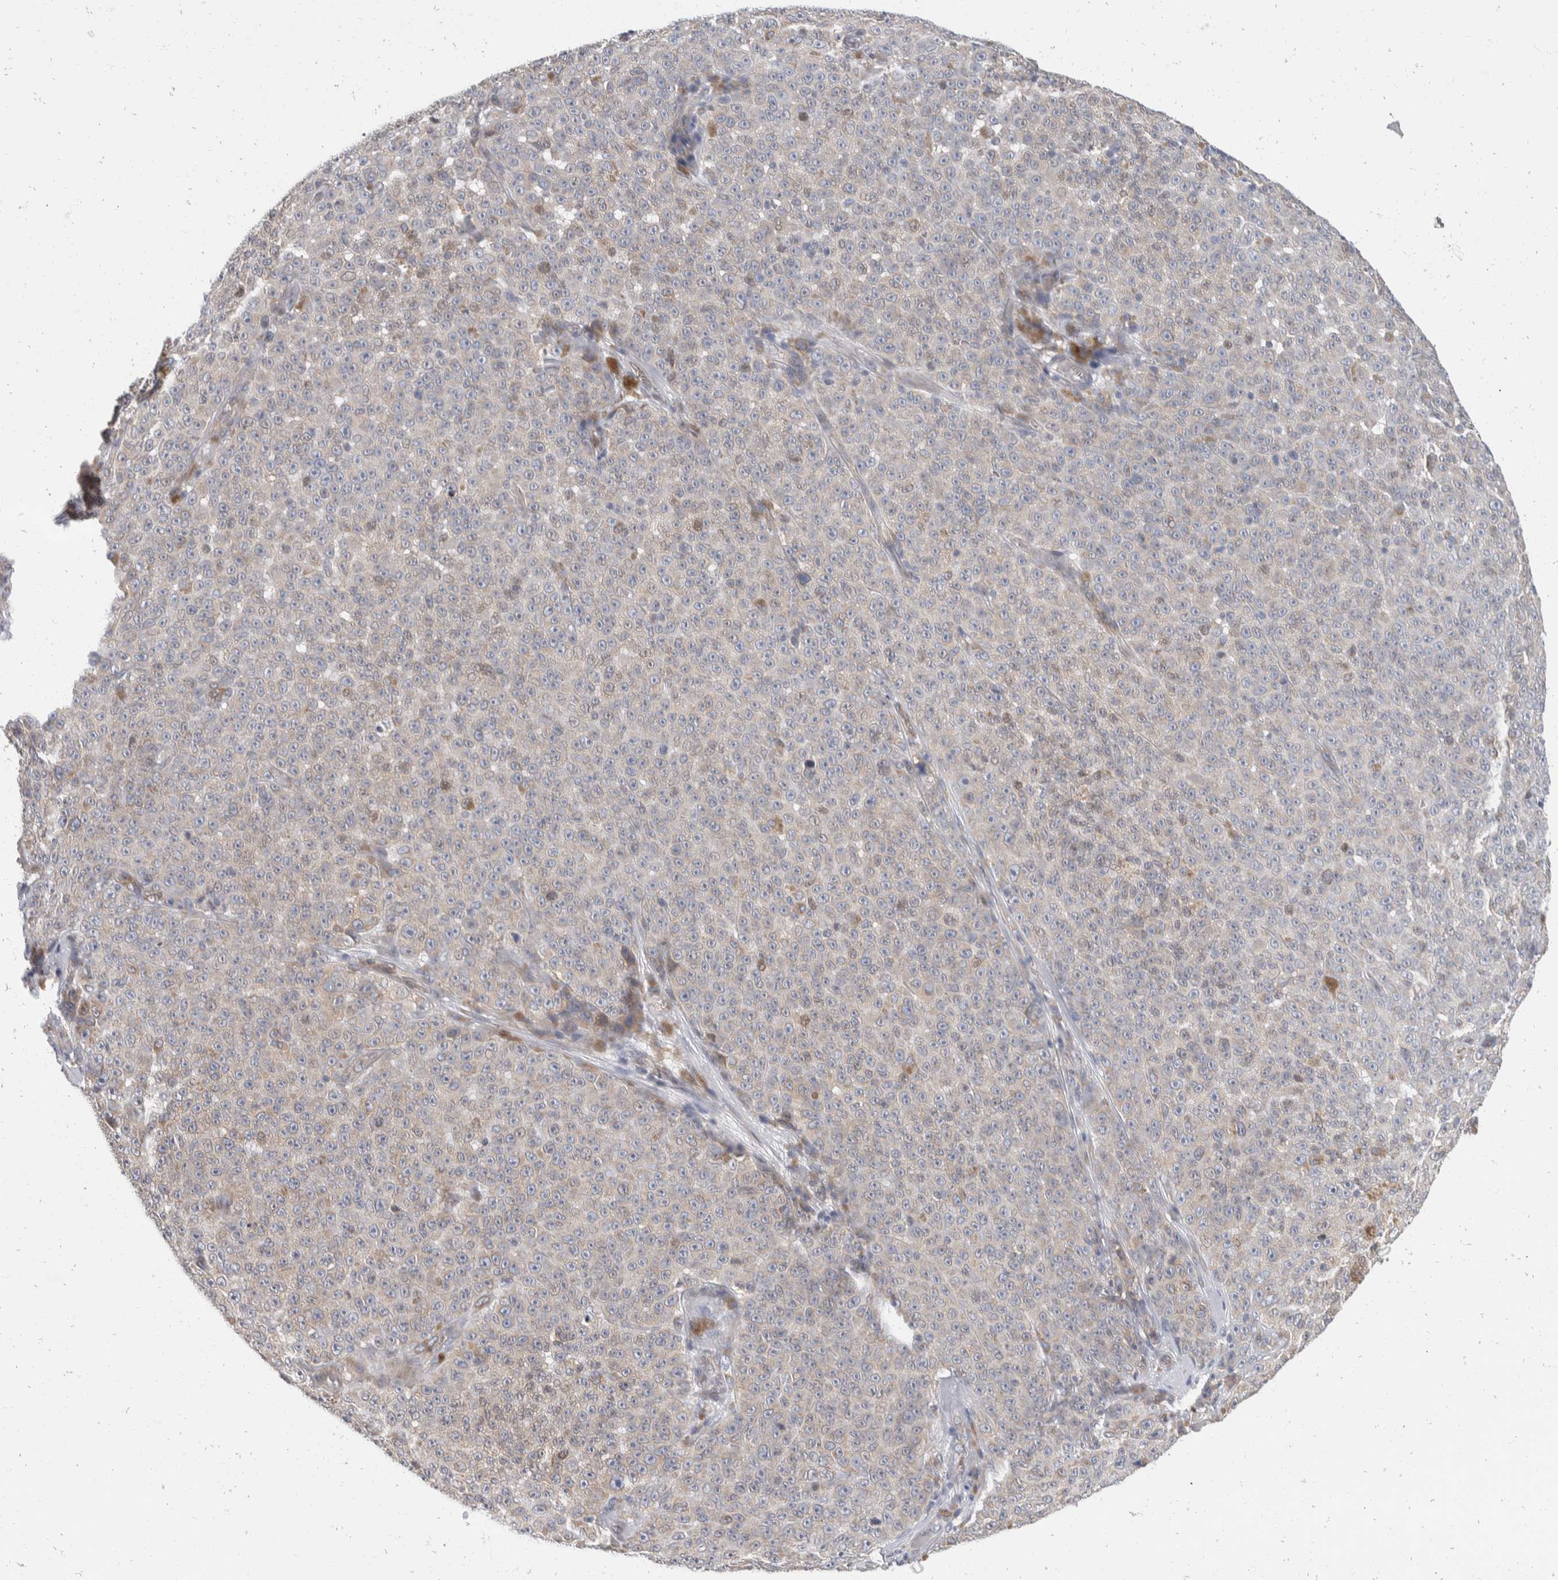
{"staining": {"intensity": "weak", "quantity": "25%-75%", "location": "cytoplasmic/membranous"}, "tissue": "melanoma", "cell_type": "Tumor cells", "image_type": "cancer", "snomed": [{"axis": "morphology", "description": "Malignant melanoma, NOS"}, {"axis": "topography", "description": "Skin"}], "caption": "Malignant melanoma tissue demonstrates weak cytoplasmic/membranous expression in about 25%-75% of tumor cells", "gene": "TMEM245", "patient": {"sex": "female", "age": 82}}